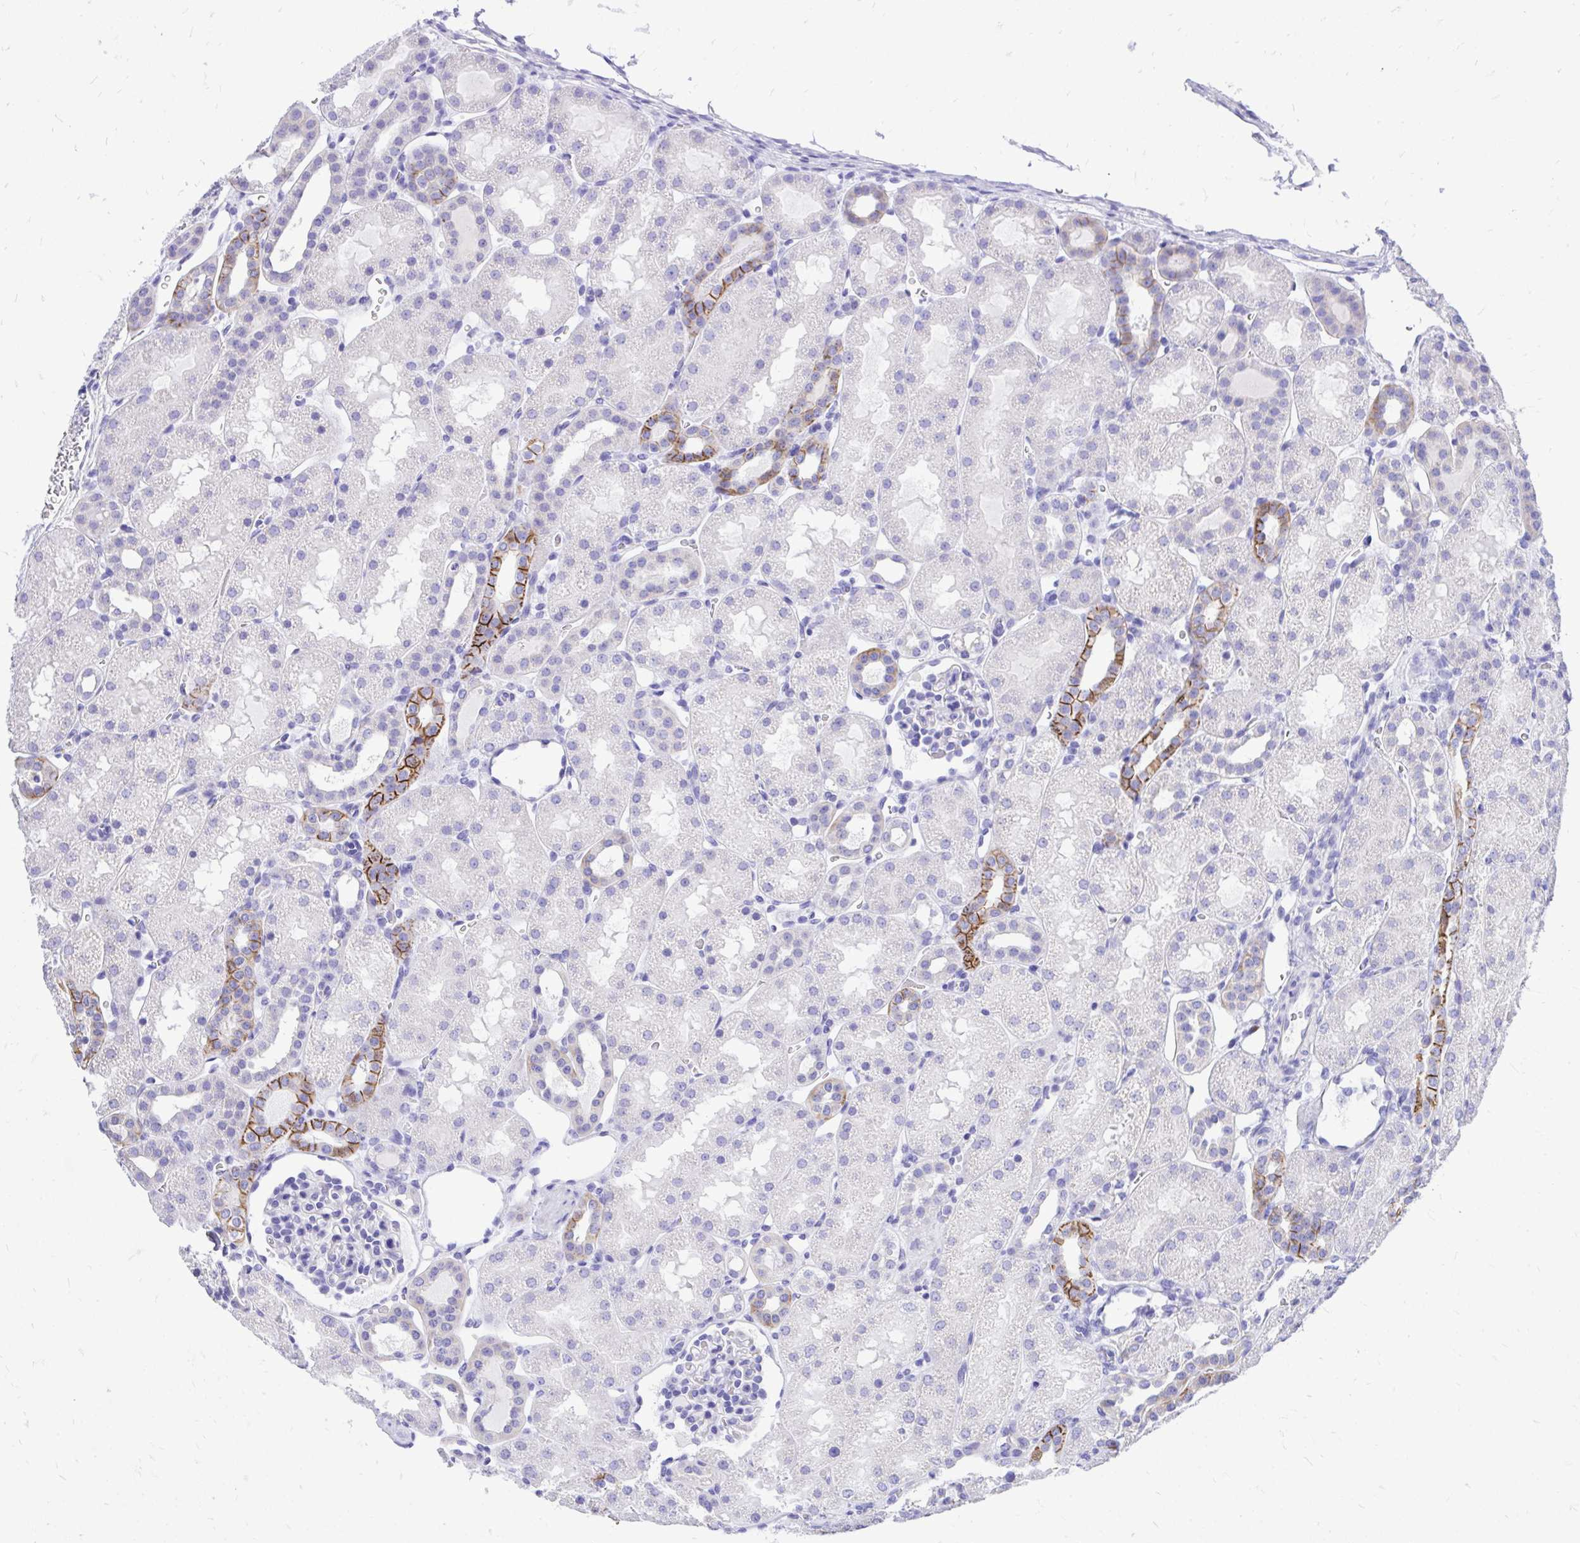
{"staining": {"intensity": "negative", "quantity": "none", "location": "none"}, "tissue": "kidney", "cell_type": "Cells in glomeruli", "image_type": "normal", "snomed": [{"axis": "morphology", "description": "Normal tissue, NOS"}, {"axis": "topography", "description": "Kidney"}], "caption": "An image of human kidney is negative for staining in cells in glomeruli. The staining was performed using DAB to visualize the protein expression in brown, while the nuclei were stained in blue with hematoxylin (Magnification: 20x).", "gene": "MON1A", "patient": {"sex": "male", "age": 2}}